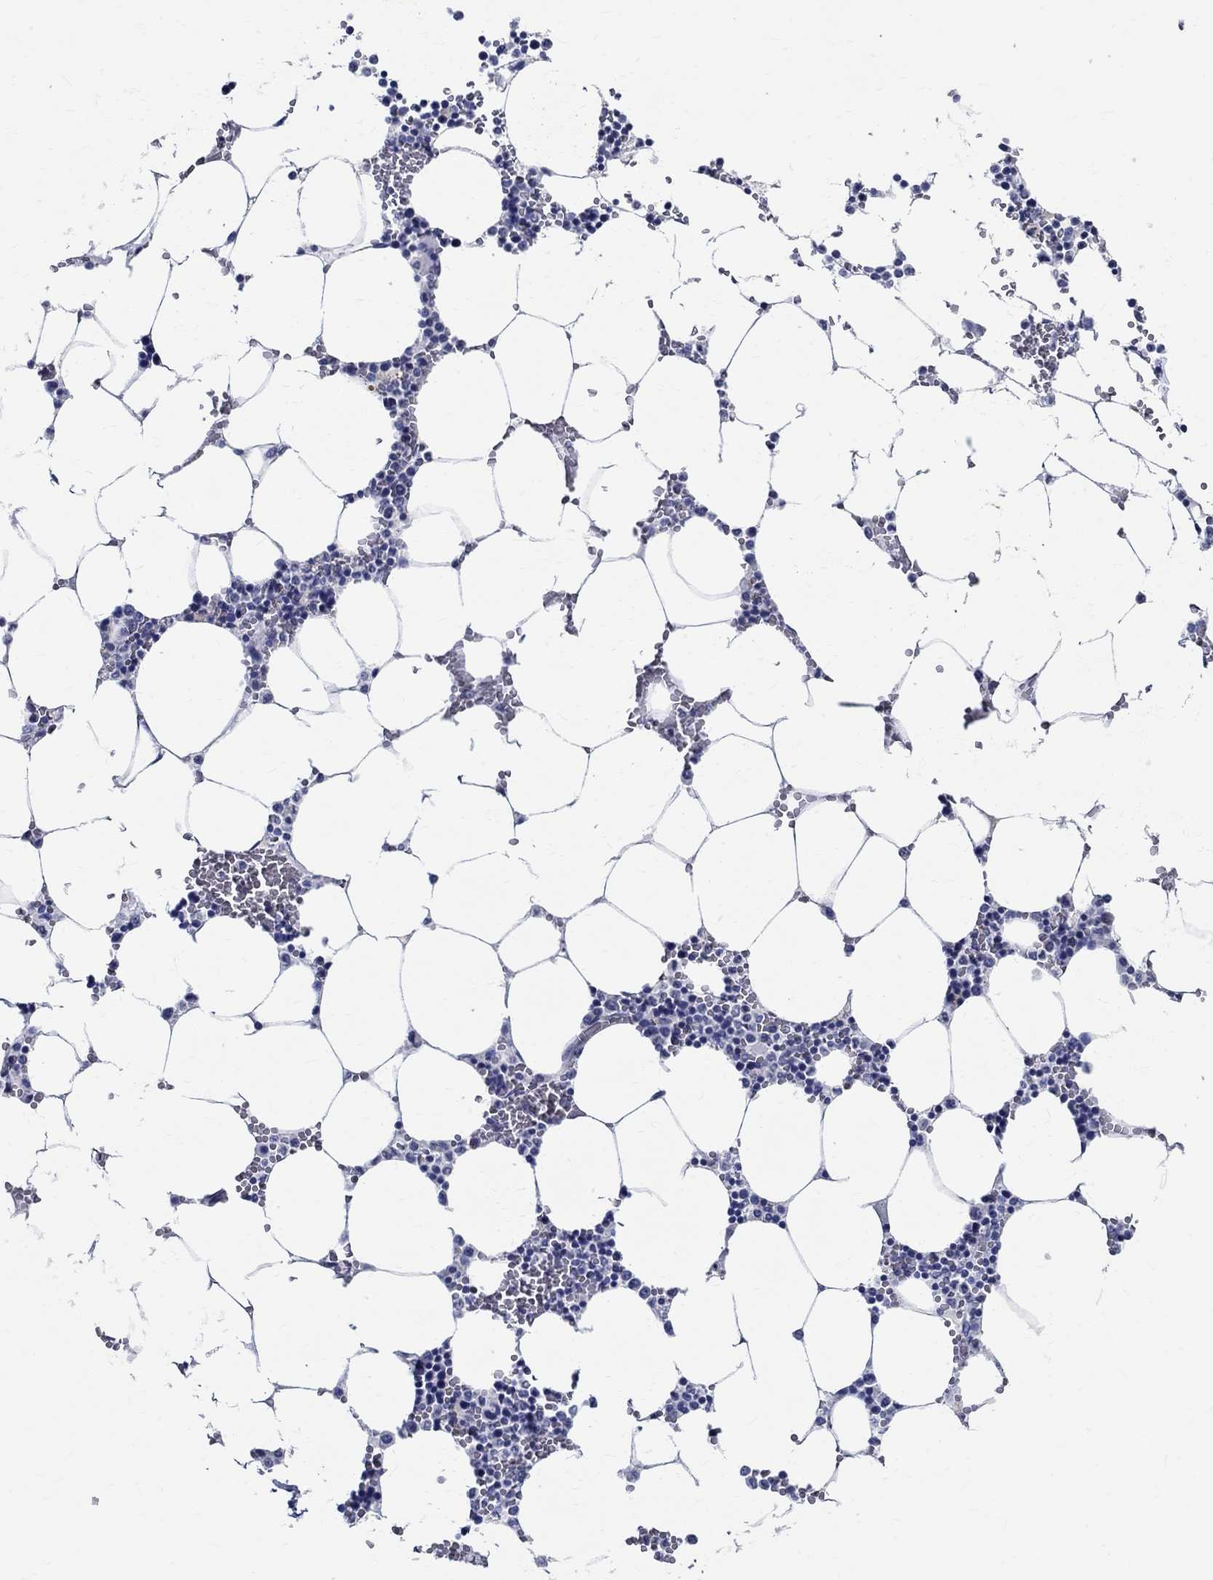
{"staining": {"intensity": "negative", "quantity": "none", "location": "none"}, "tissue": "bone marrow", "cell_type": "Hematopoietic cells", "image_type": "normal", "snomed": [{"axis": "morphology", "description": "Normal tissue, NOS"}, {"axis": "topography", "description": "Bone marrow"}], "caption": "This micrograph is of unremarkable bone marrow stained with IHC to label a protein in brown with the nuclei are counter-stained blue. There is no expression in hematopoietic cells. (DAB (3,3'-diaminobenzidine) immunohistochemistry (IHC), high magnification).", "gene": "TSPAN16", "patient": {"sex": "female", "age": 64}}